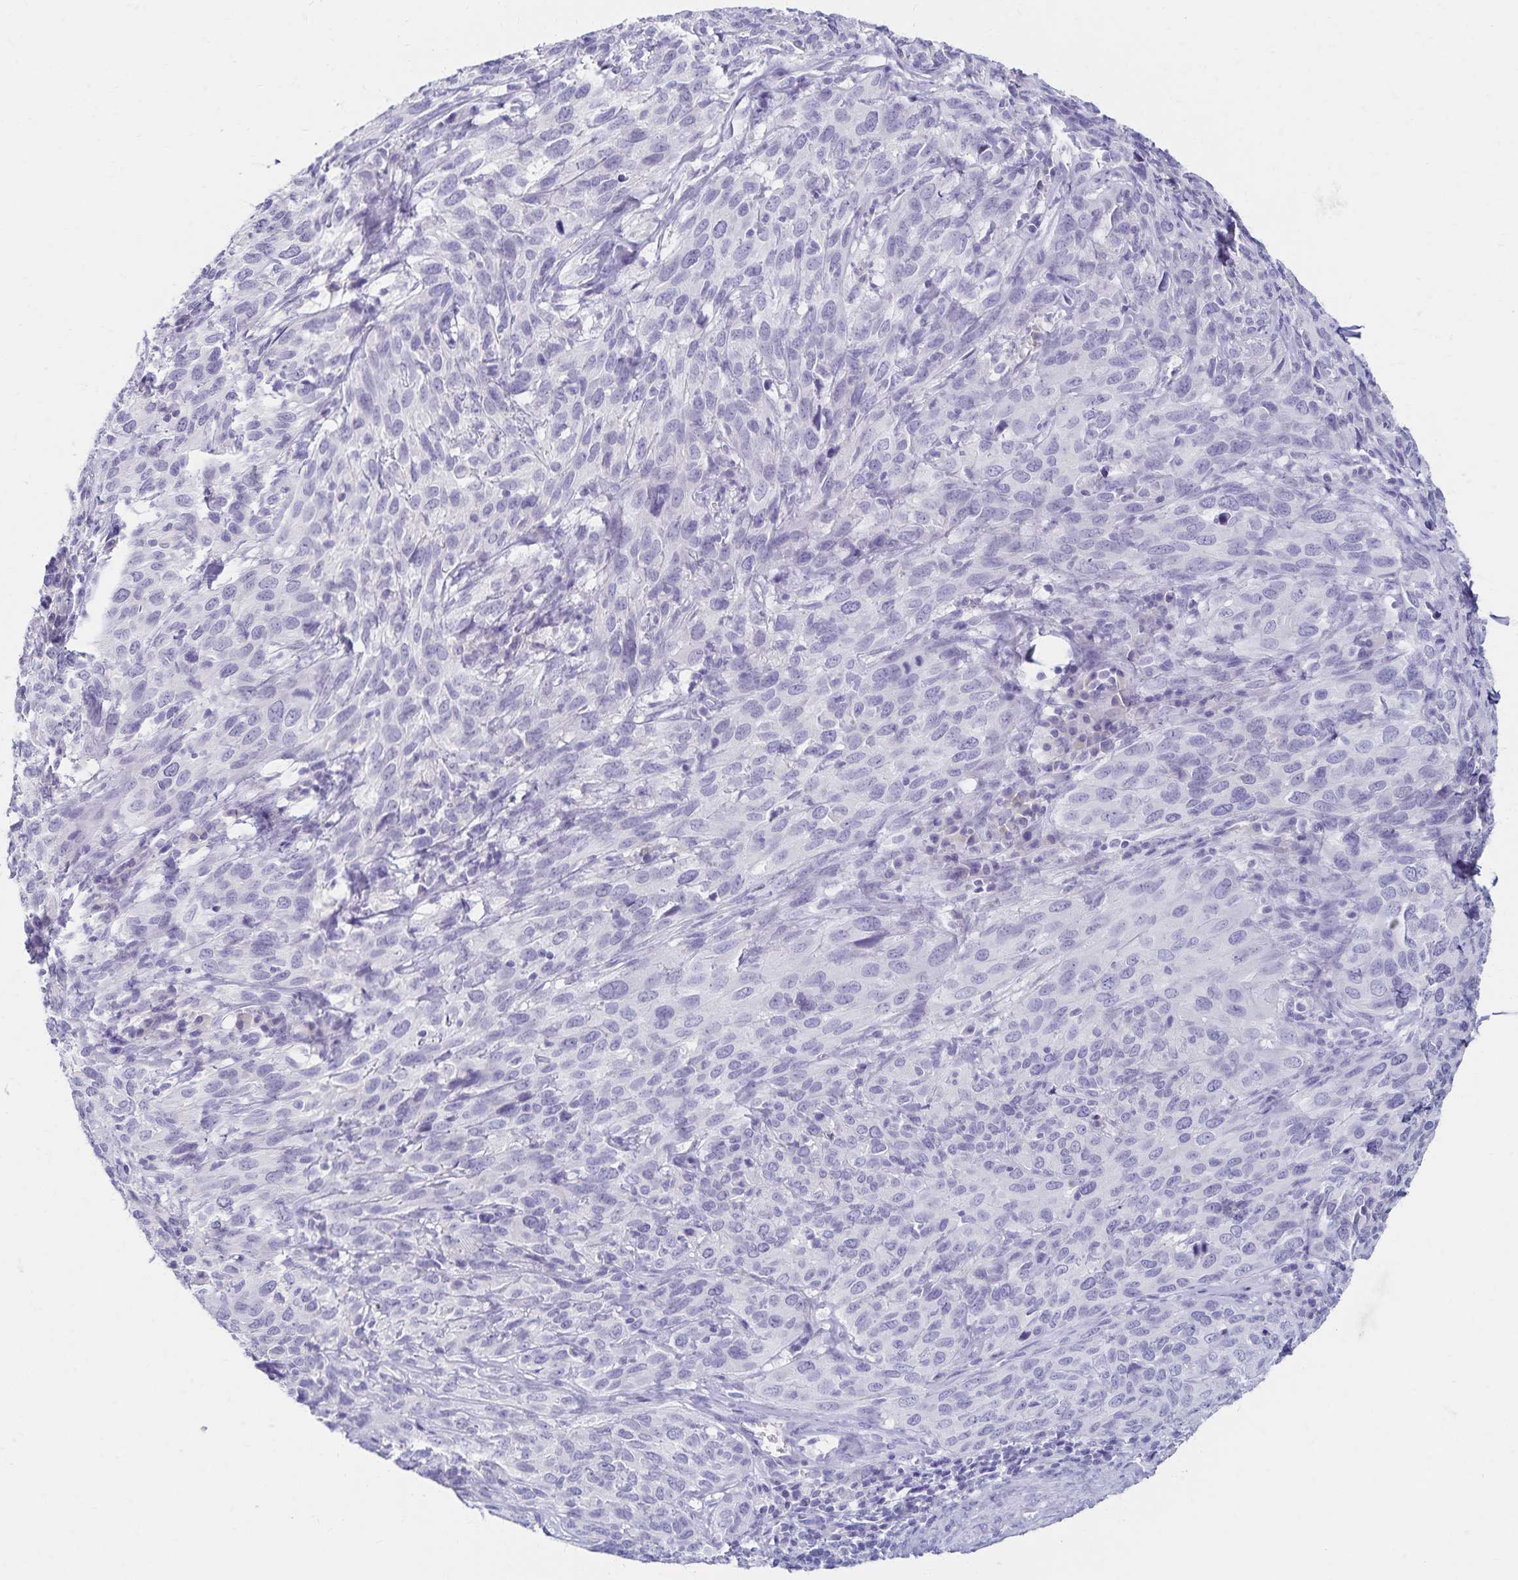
{"staining": {"intensity": "negative", "quantity": "none", "location": "none"}, "tissue": "cervical cancer", "cell_type": "Tumor cells", "image_type": "cancer", "snomed": [{"axis": "morphology", "description": "Squamous cell carcinoma, NOS"}, {"axis": "topography", "description": "Cervix"}], "caption": "Immunohistochemistry of human squamous cell carcinoma (cervical) demonstrates no positivity in tumor cells. (Stains: DAB IHC with hematoxylin counter stain, Microscopy: brightfield microscopy at high magnification).", "gene": "C2orf50", "patient": {"sex": "female", "age": 51}}